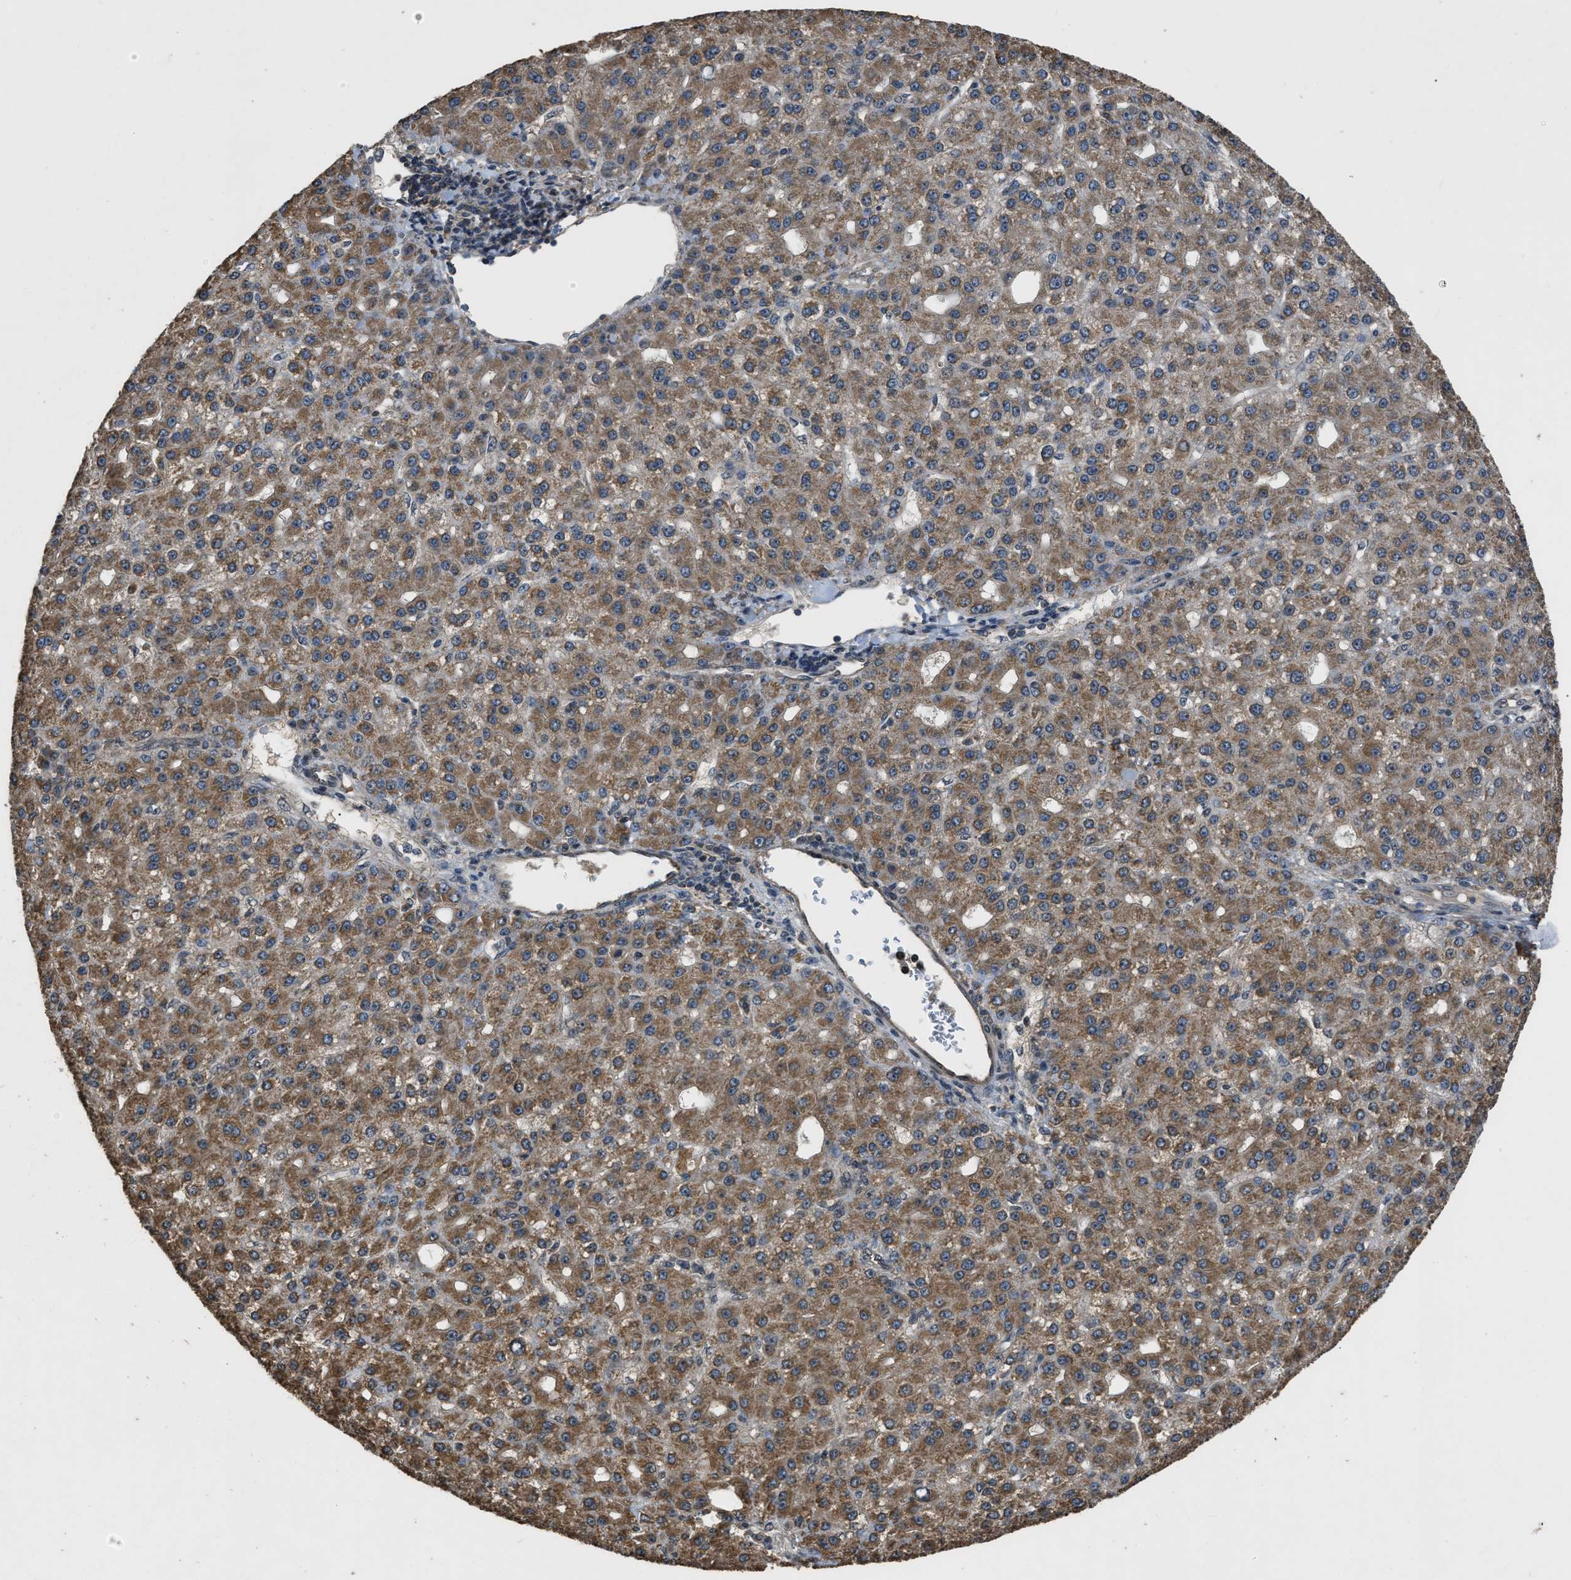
{"staining": {"intensity": "moderate", "quantity": ">75%", "location": "cytoplasmic/membranous"}, "tissue": "liver cancer", "cell_type": "Tumor cells", "image_type": "cancer", "snomed": [{"axis": "morphology", "description": "Carcinoma, Hepatocellular, NOS"}, {"axis": "topography", "description": "Liver"}], "caption": "High-power microscopy captured an immunohistochemistry (IHC) photomicrograph of liver cancer, revealing moderate cytoplasmic/membranous expression in about >75% of tumor cells.", "gene": "DENND6B", "patient": {"sex": "male", "age": 67}}